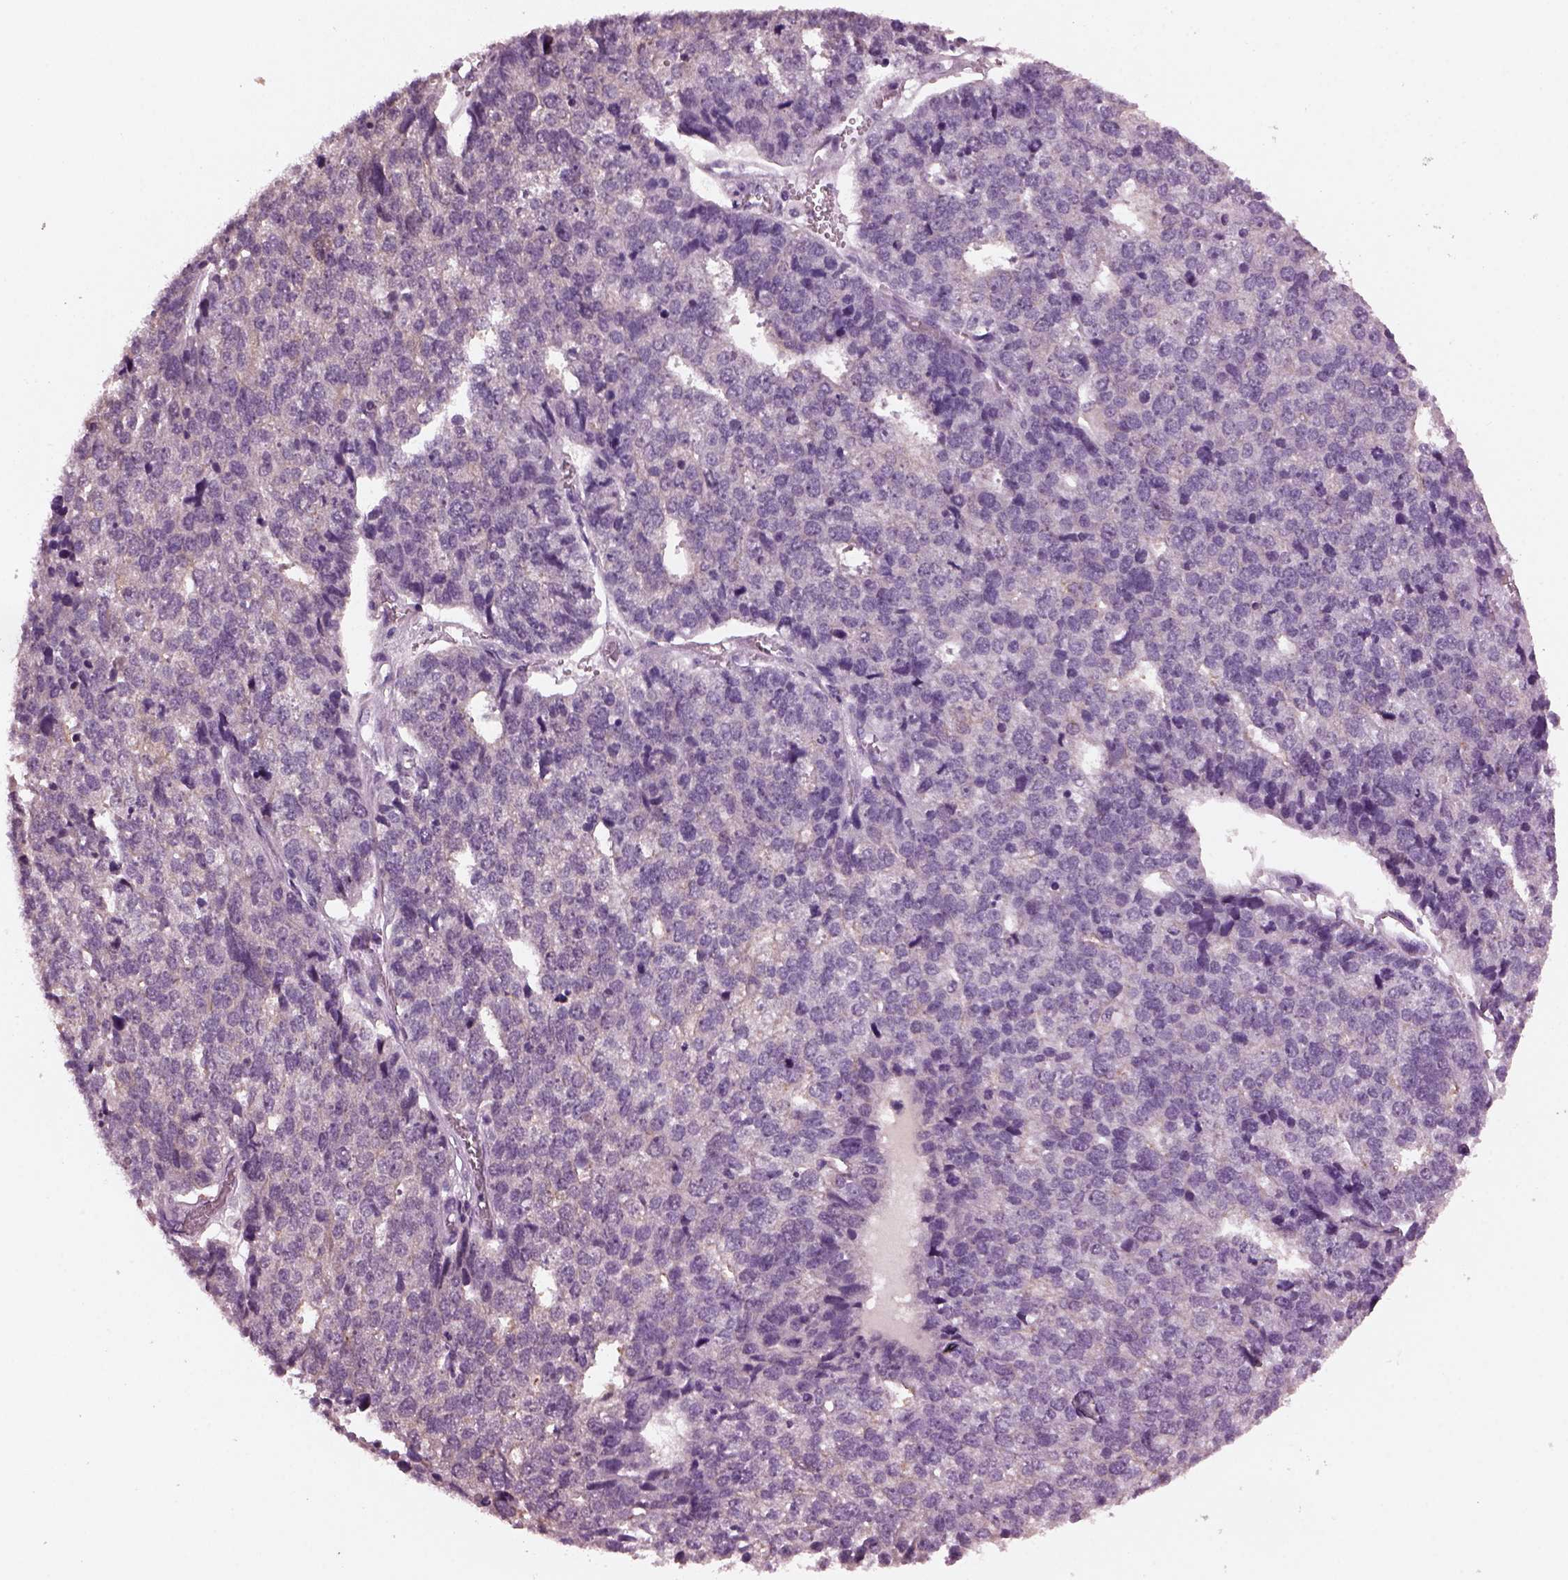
{"staining": {"intensity": "negative", "quantity": "none", "location": "none"}, "tissue": "stomach cancer", "cell_type": "Tumor cells", "image_type": "cancer", "snomed": [{"axis": "morphology", "description": "Adenocarcinoma, NOS"}, {"axis": "topography", "description": "Stomach"}], "caption": "Histopathology image shows no significant protein positivity in tumor cells of stomach cancer. The staining is performed using DAB brown chromogen with nuclei counter-stained in using hematoxylin.", "gene": "SHTN1", "patient": {"sex": "male", "age": 69}}